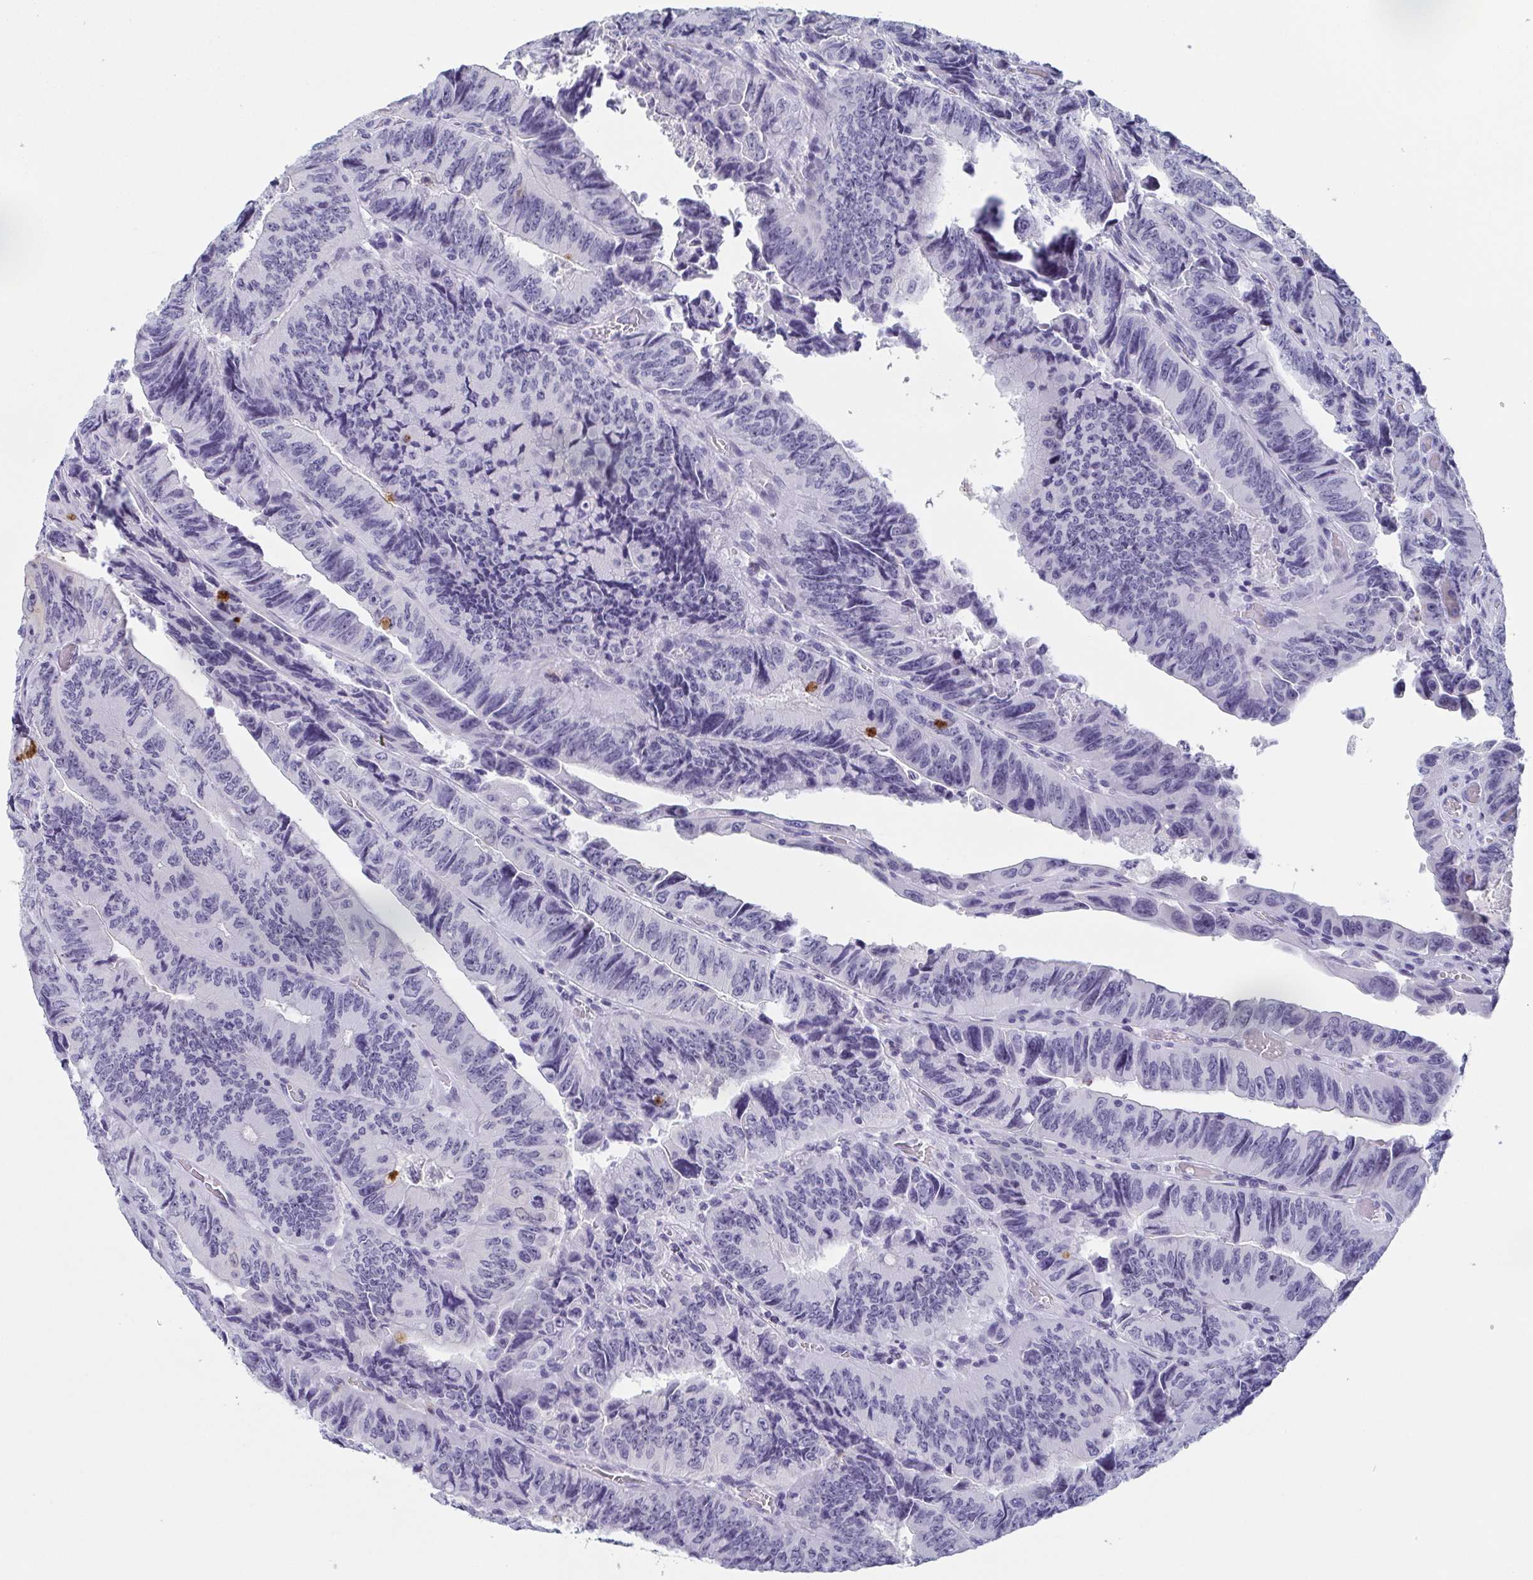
{"staining": {"intensity": "negative", "quantity": "none", "location": "none"}, "tissue": "colorectal cancer", "cell_type": "Tumor cells", "image_type": "cancer", "snomed": [{"axis": "morphology", "description": "Adenocarcinoma, NOS"}, {"axis": "topography", "description": "Colon"}], "caption": "Colorectal cancer (adenocarcinoma) stained for a protein using IHC demonstrates no positivity tumor cells.", "gene": "REG4", "patient": {"sex": "female", "age": 84}}